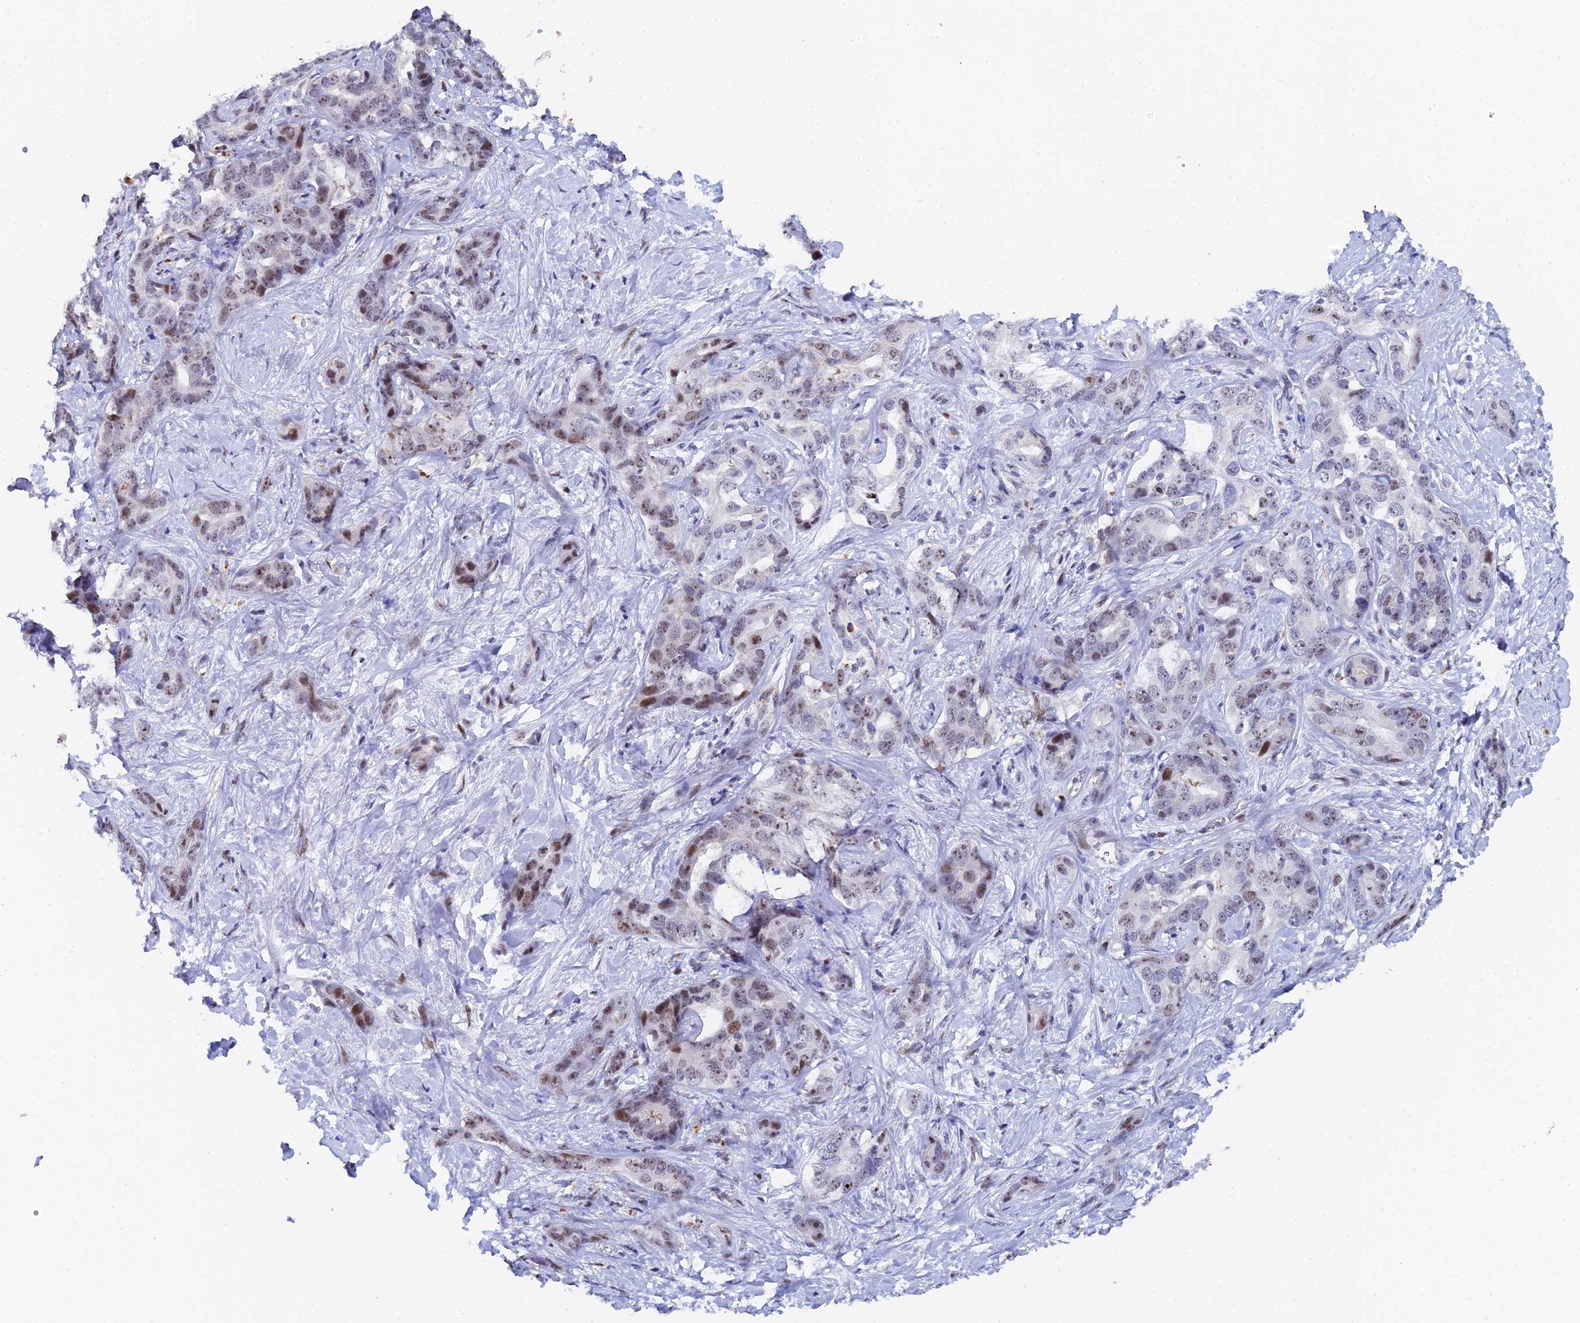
{"staining": {"intensity": "moderate", "quantity": "<25%", "location": "nuclear"}, "tissue": "liver cancer", "cell_type": "Tumor cells", "image_type": "cancer", "snomed": [{"axis": "morphology", "description": "Cholangiocarcinoma"}, {"axis": "topography", "description": "Liver"}], "caption": "Moderate nuclear positivity is seen in approximately <25% of tumor cells in liver cancer.", "gene": "TIFA", "patient": {"sex": "male", "age": 59}}